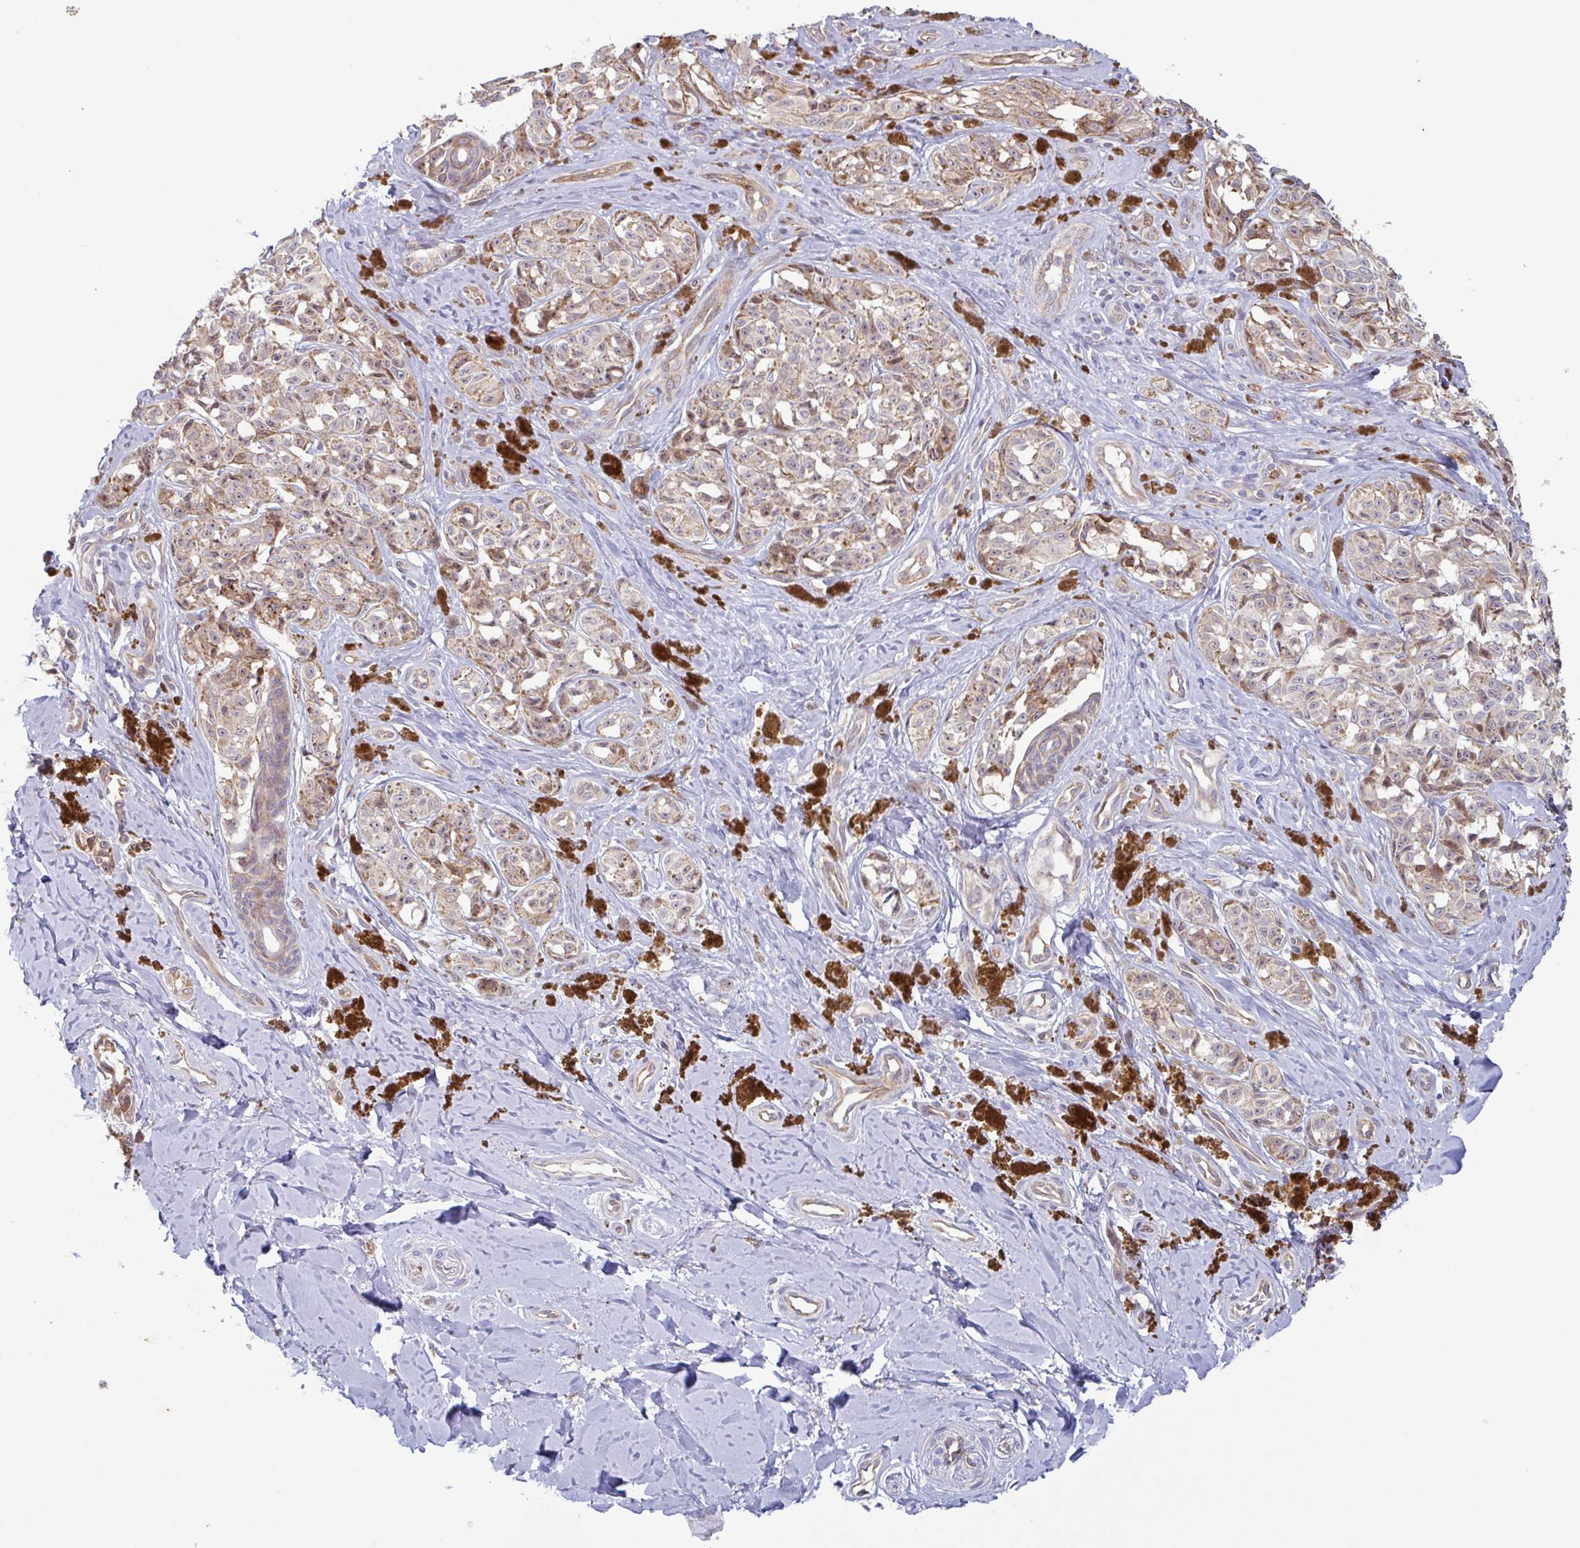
{"staining": {"intensity": "weak", "quantity": "25%-75%", "location": "cytoplasmic/membranous"}, "tissue": "melanoma", "cell_type": "Tumor cells", "image_type": "cancer", "snomed": [{"axis": "morphology", "description": "Malignant melanoma, NOS"}, {"axis": "topography", "description": "Skin"}], "caption": "Protein staining of melanoma tissue exhibits weak cytoplasmic/membranous staining in about 25%-75% of tumor cells.", "gene": "RIT1", "patient": {"sex": "female", "age": 65}}